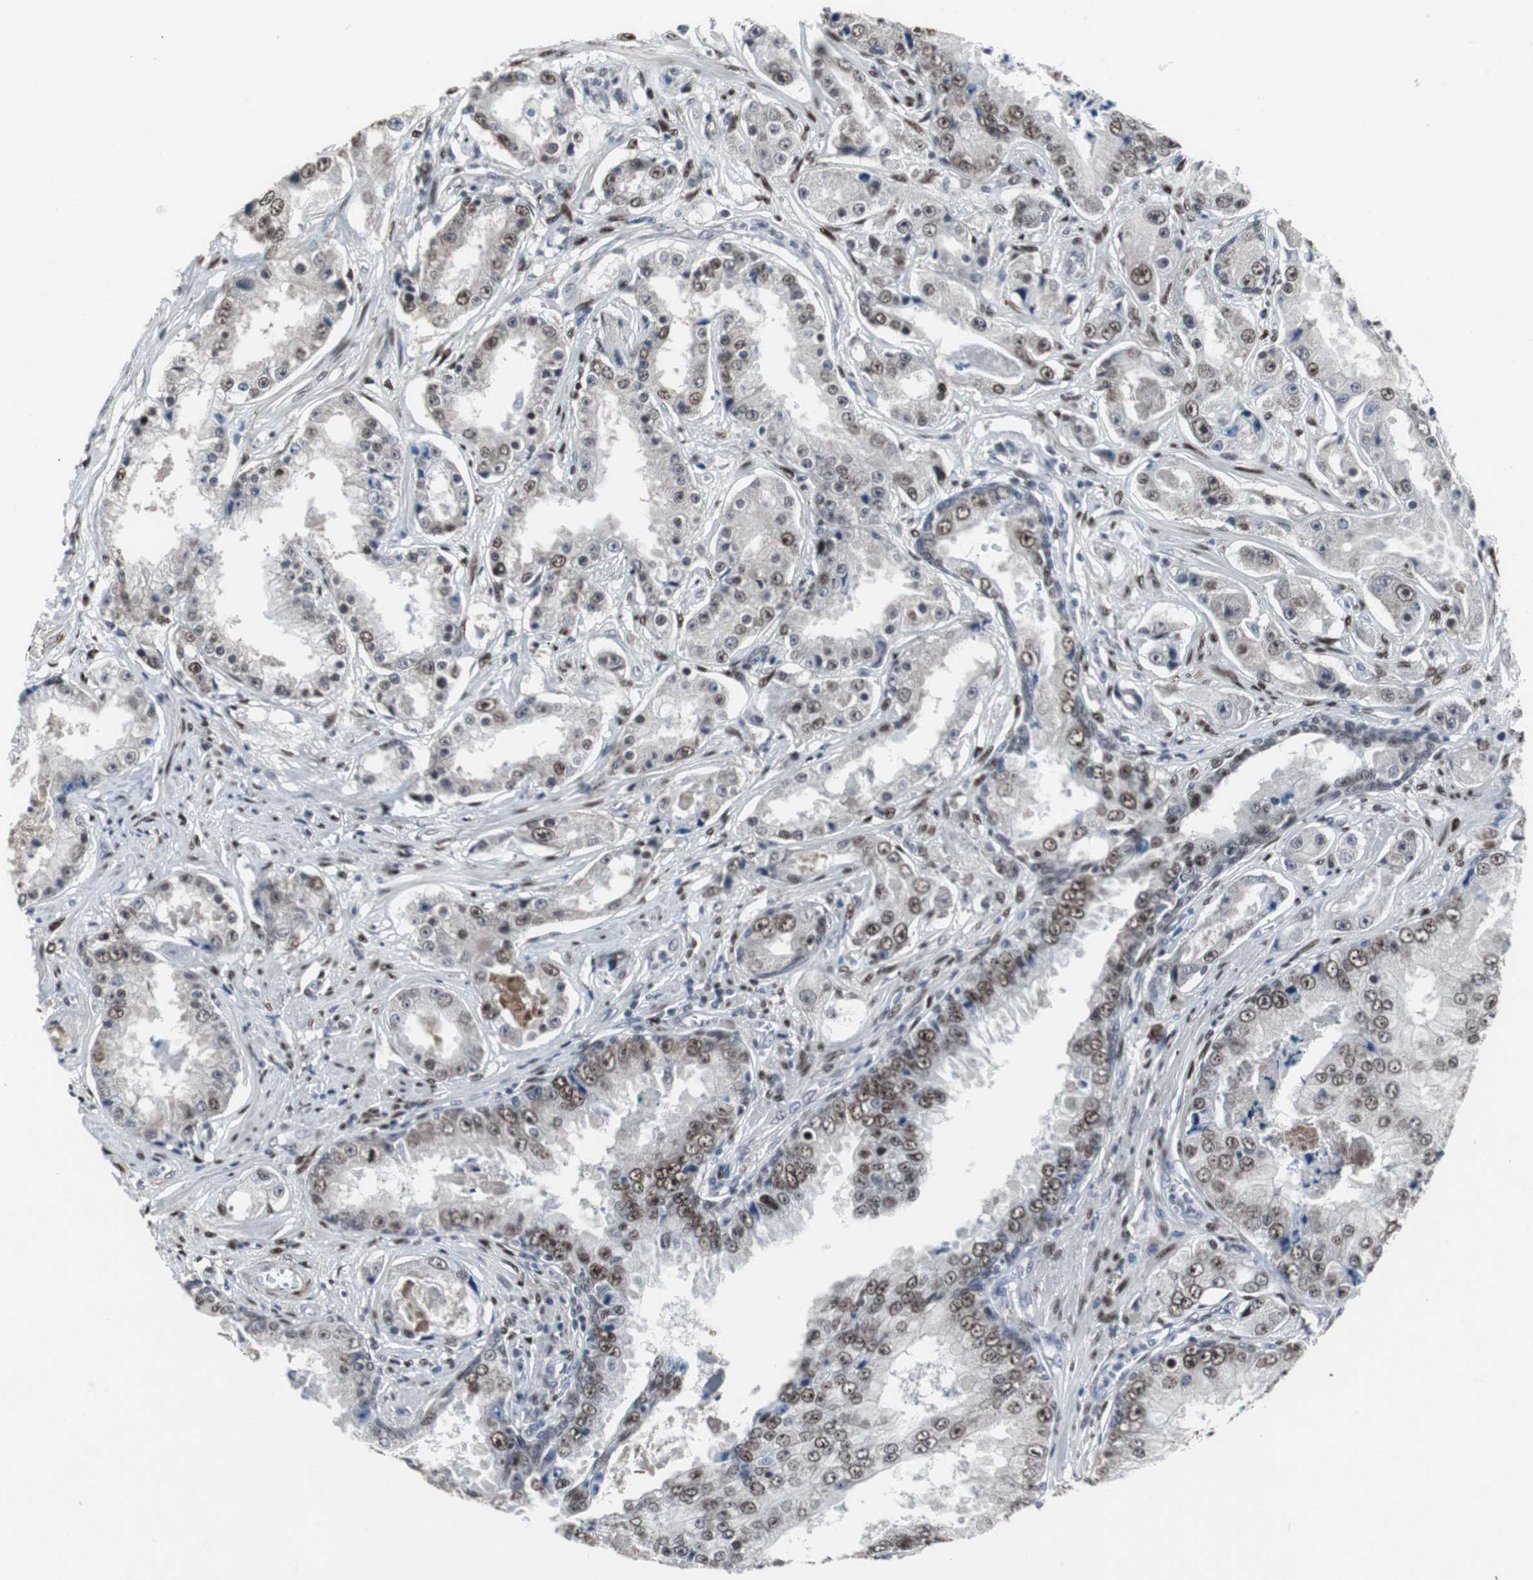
{"staining": {"intensity": "moderate", "quantity": ">75%", "location": "nuclear"}, "tissue": "prostate cancer", "cell_type": "Tumor cells", "image_type": "cancer", "snomed": [{"axis": "morphology", "description": "Adenocarcinoma, High grade"}, {"axis": "topography", "description": "Prostate"}], "caption": "Brown immunohistochemical staining in human adenocarcinoma (high-grade) (prostate) reveals moderate nuclear staining in approximately >75% of tumor cells.", "gene": "FOXP4", "patient": {"sex": "male", "age": 73}}